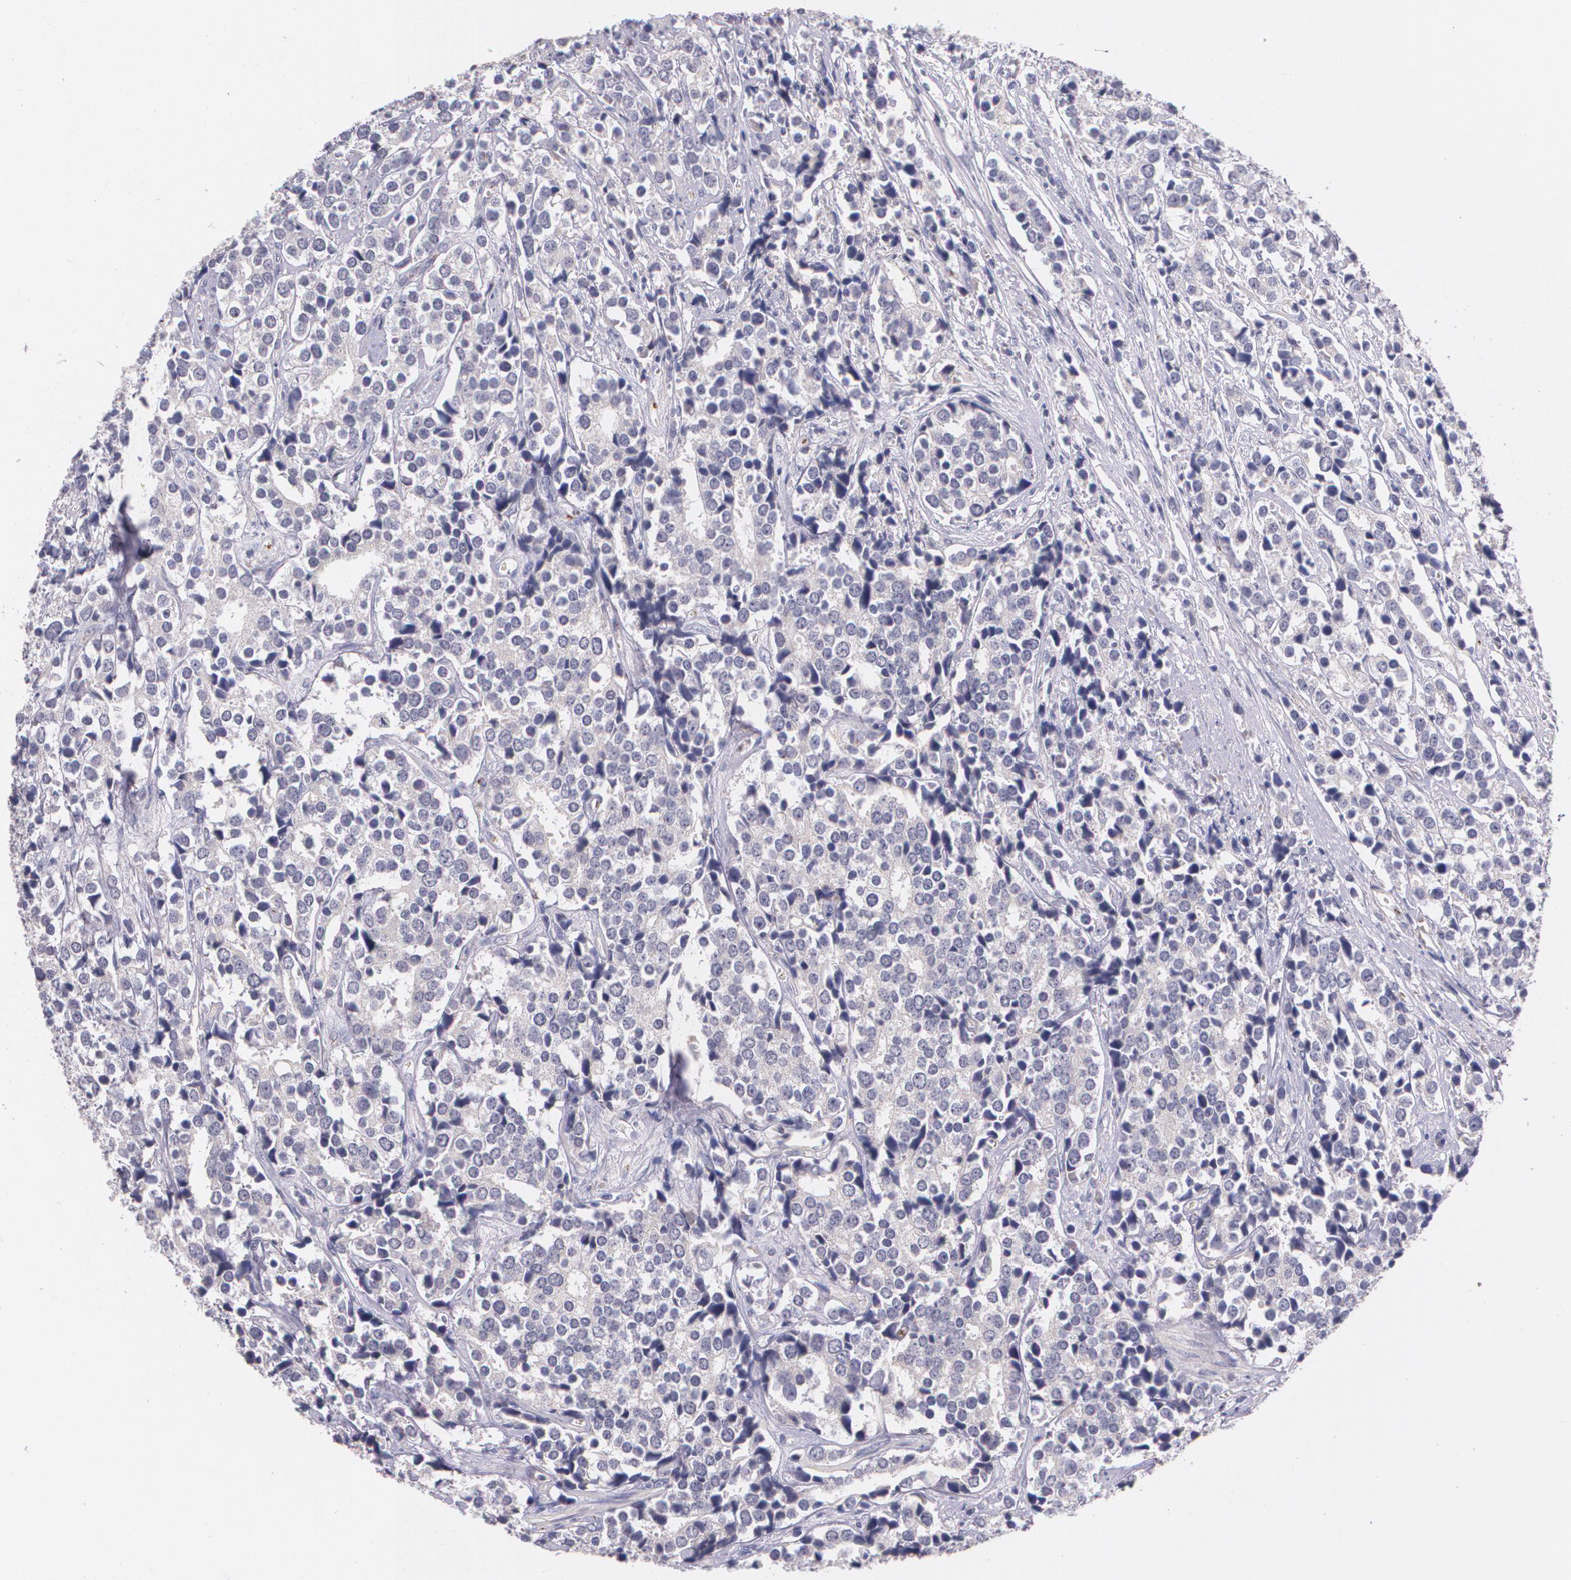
{"staining": {"intensity": "weak", "quantity": "<25%", "location": "cytoplasmic/membranous"}, "tissue": "prostate cancer", "cell_type": "Tumor cells", "image_type": "cancer", "snomed": [{"axis": "morphology", "description": "Adenocarcinoma, High grade"}, {"axis": "topography", "description": "Prostate"}], "caption": "Immunohistochemical staining of human prostate cancer shows no significant staining in tumor cells.", "gene": "TM4SF1", "patient": {"sex": "male", "age": 71}}